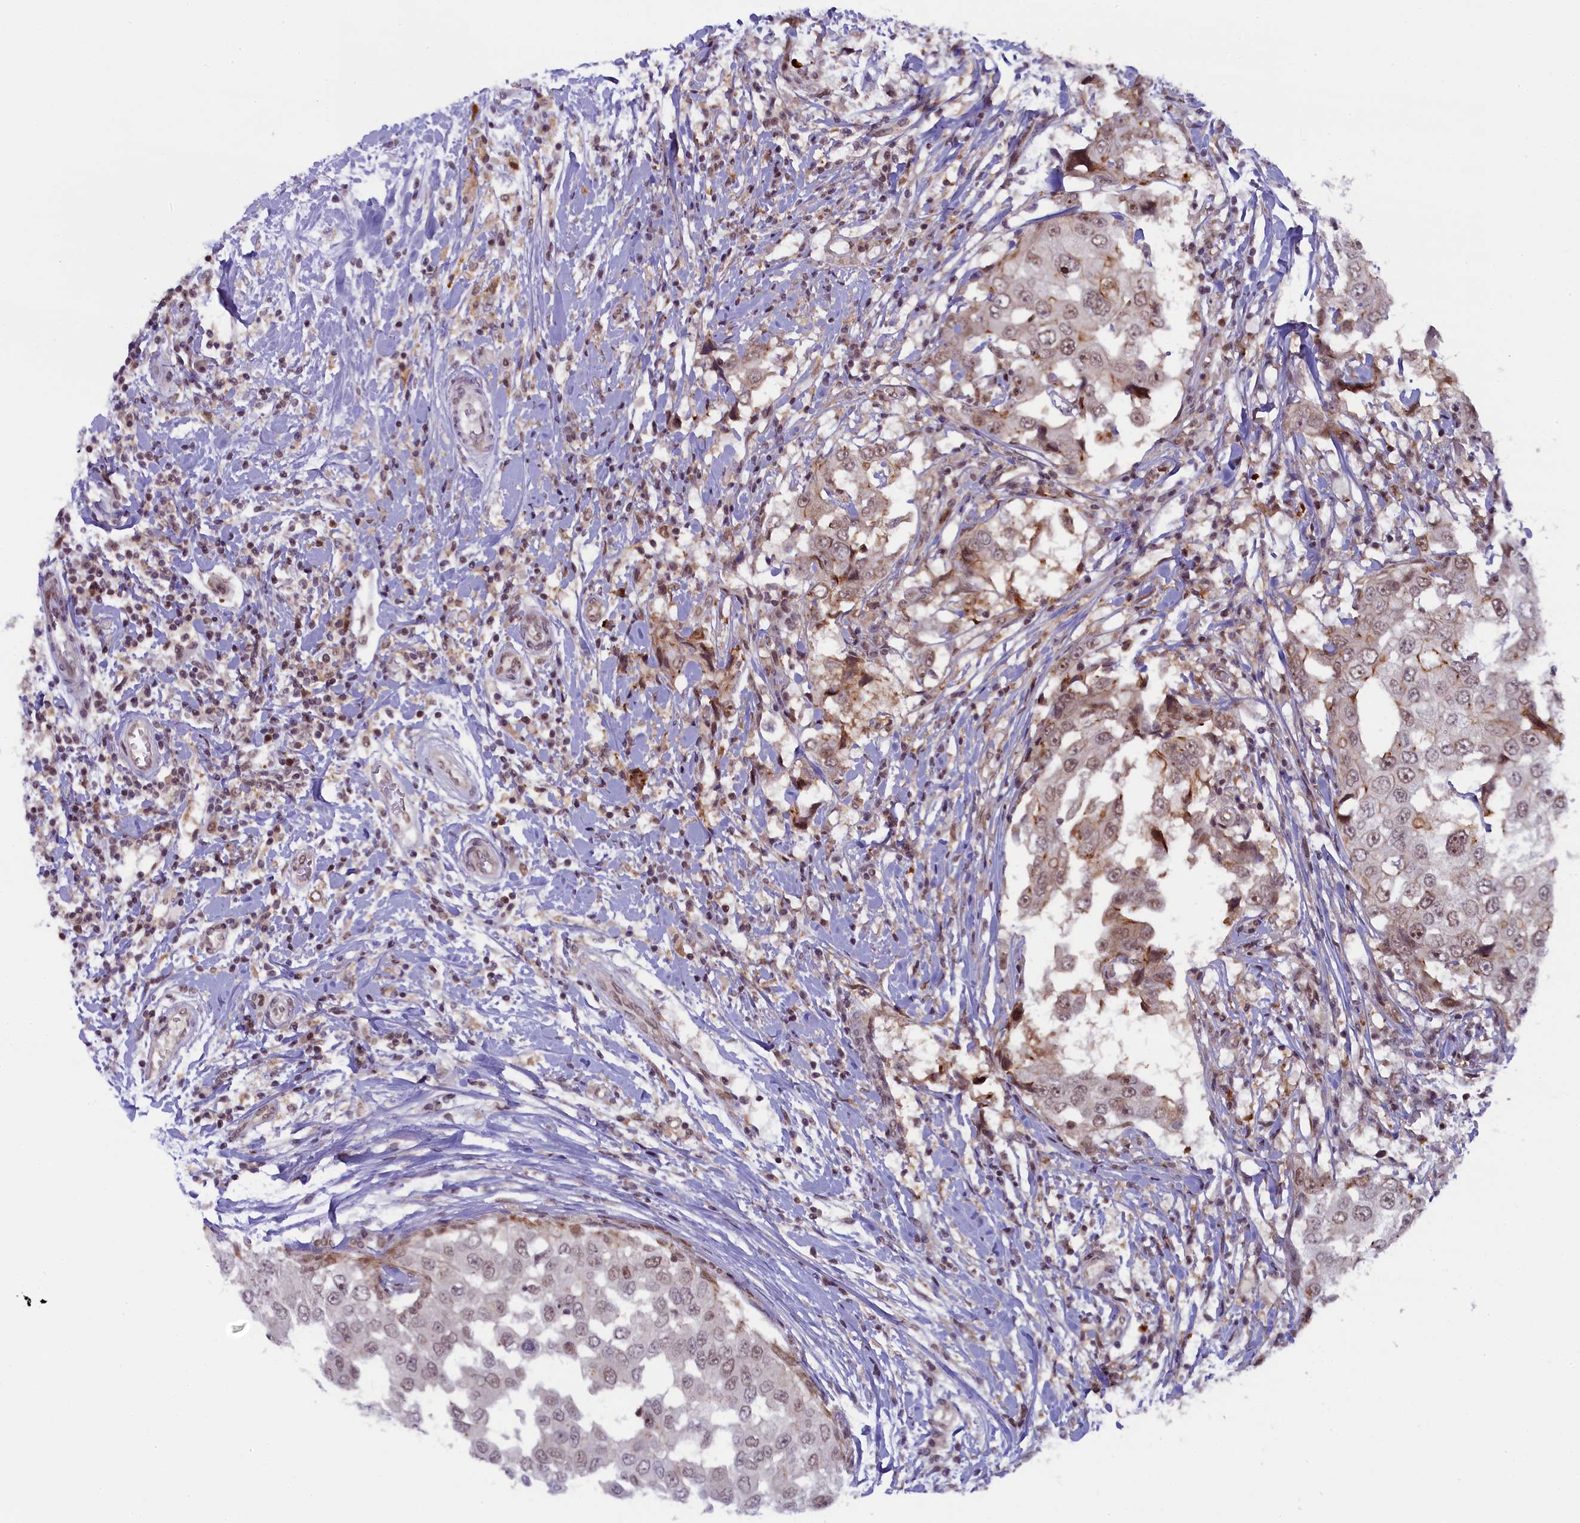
{"staining": {"intensity": "moderate", "quantity": "25%-75%", "location": "nuclear"}, "tissue": "breast cancer", "cell_type": "Tumor cells", "image_type": "cancer", "snomed": [{"axis": "morphology", "description": "Duct carcinoma"}, {"axis": "topography", "description": "Breast"}], "caption": "The immunohistochemical stain highlights moderate nuclear expression in tumor cells of infiltrating ductal carcinoma (breast) tissue. (DAB (3,3'-diaminobenzidine) IHC with brightfield microscopy, high magnification).", "gene": "FCHO1", "patient": {"sex": "female", "age": 27}}